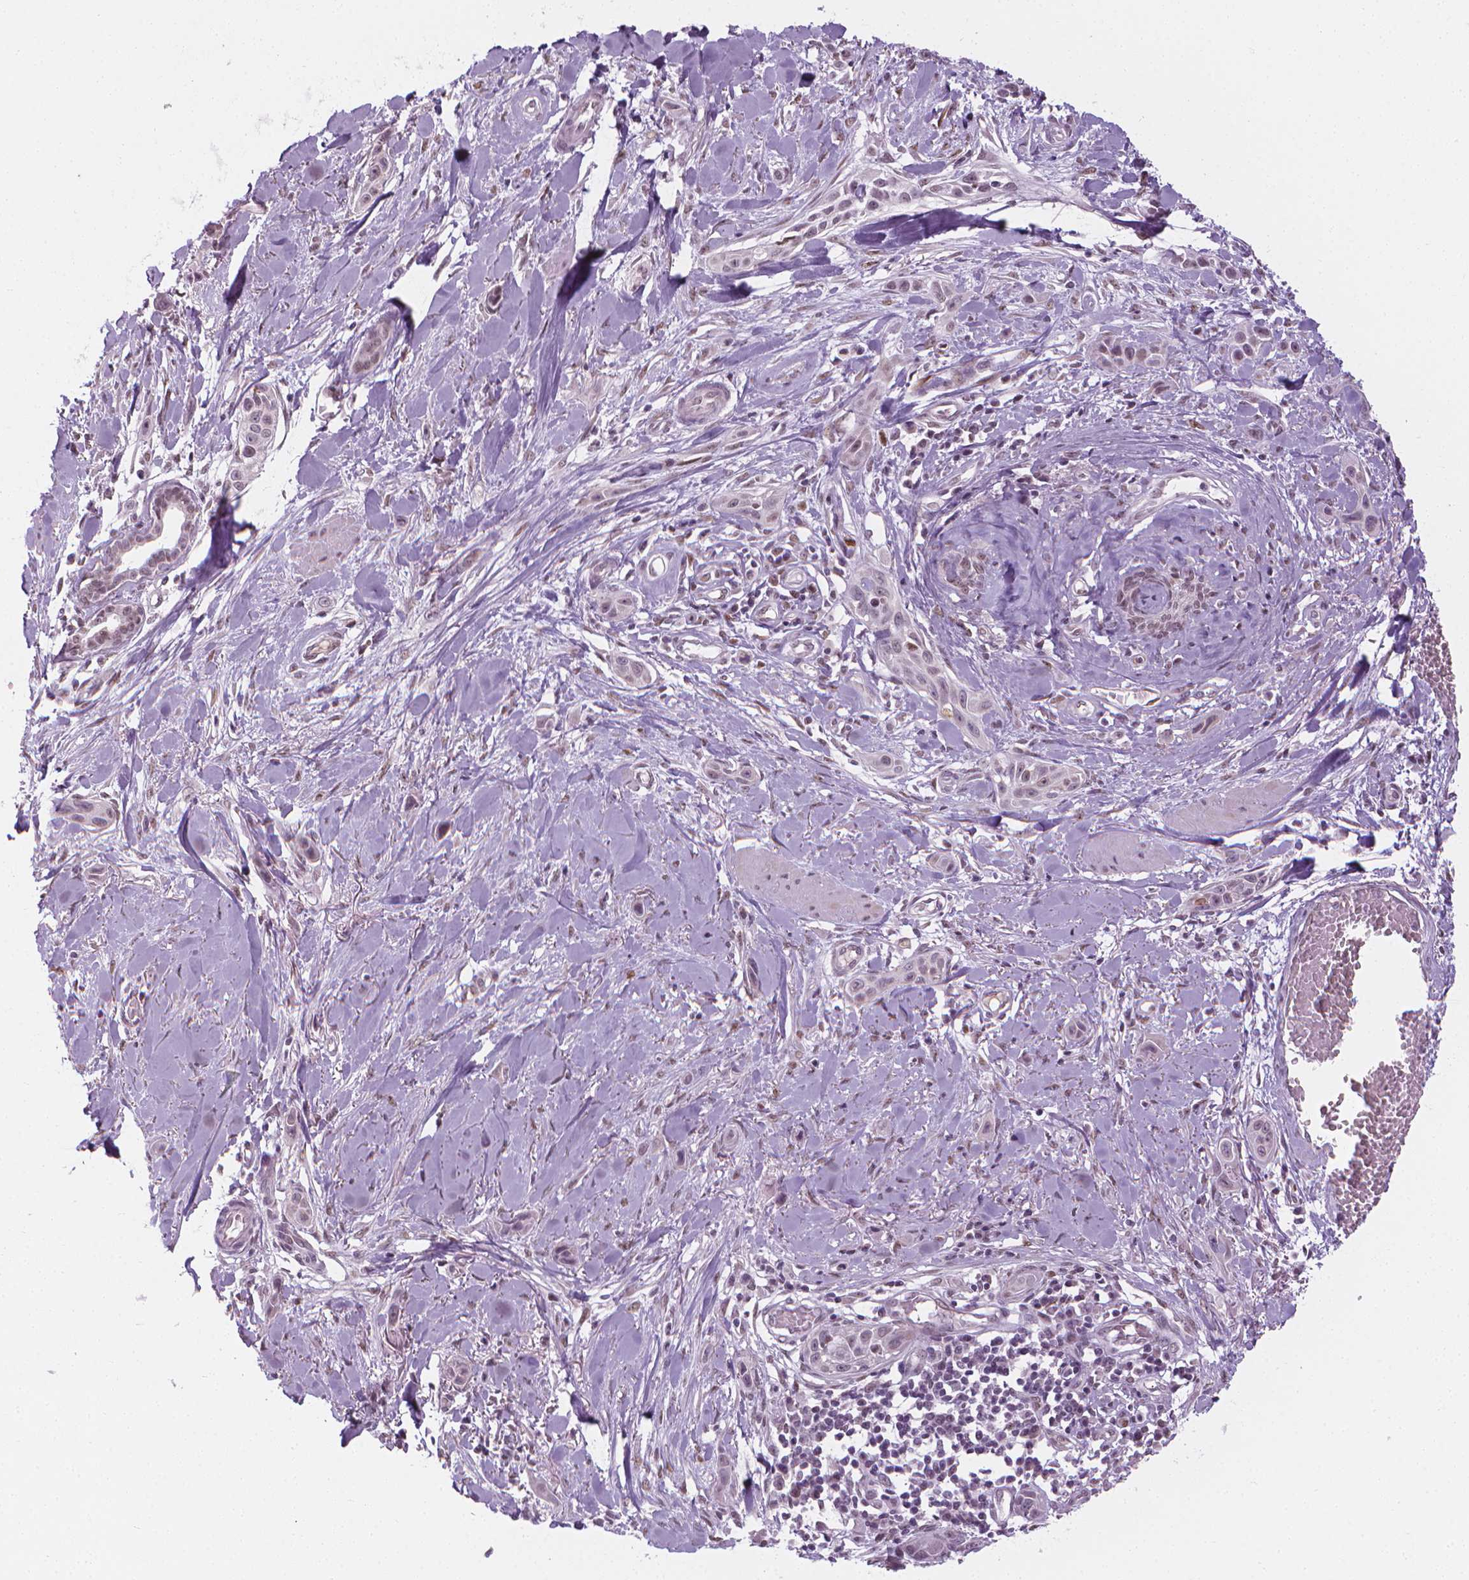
{"staining": {"intensity": "weak", "quantity": "25%-75%", "location": "nuclear"}, "tissue": "skin cancer", "cell_type": "Tumor cells", "image_type": "cancer", "snomed": [{"axis": "morphology", "description": "Squamous cell carcinoma, NOS"}, {"axis": "topography", "description": "Skin"}], "caption": "A photomicrograph showing weak nuclear positivity in about 25%-75% of tumor cells in skin squamous cell carcinoma, as visualized by brown immunohistochemical staining.", "gene": "CDKN1C", "patient": {"sex": "female", "age": 69}}